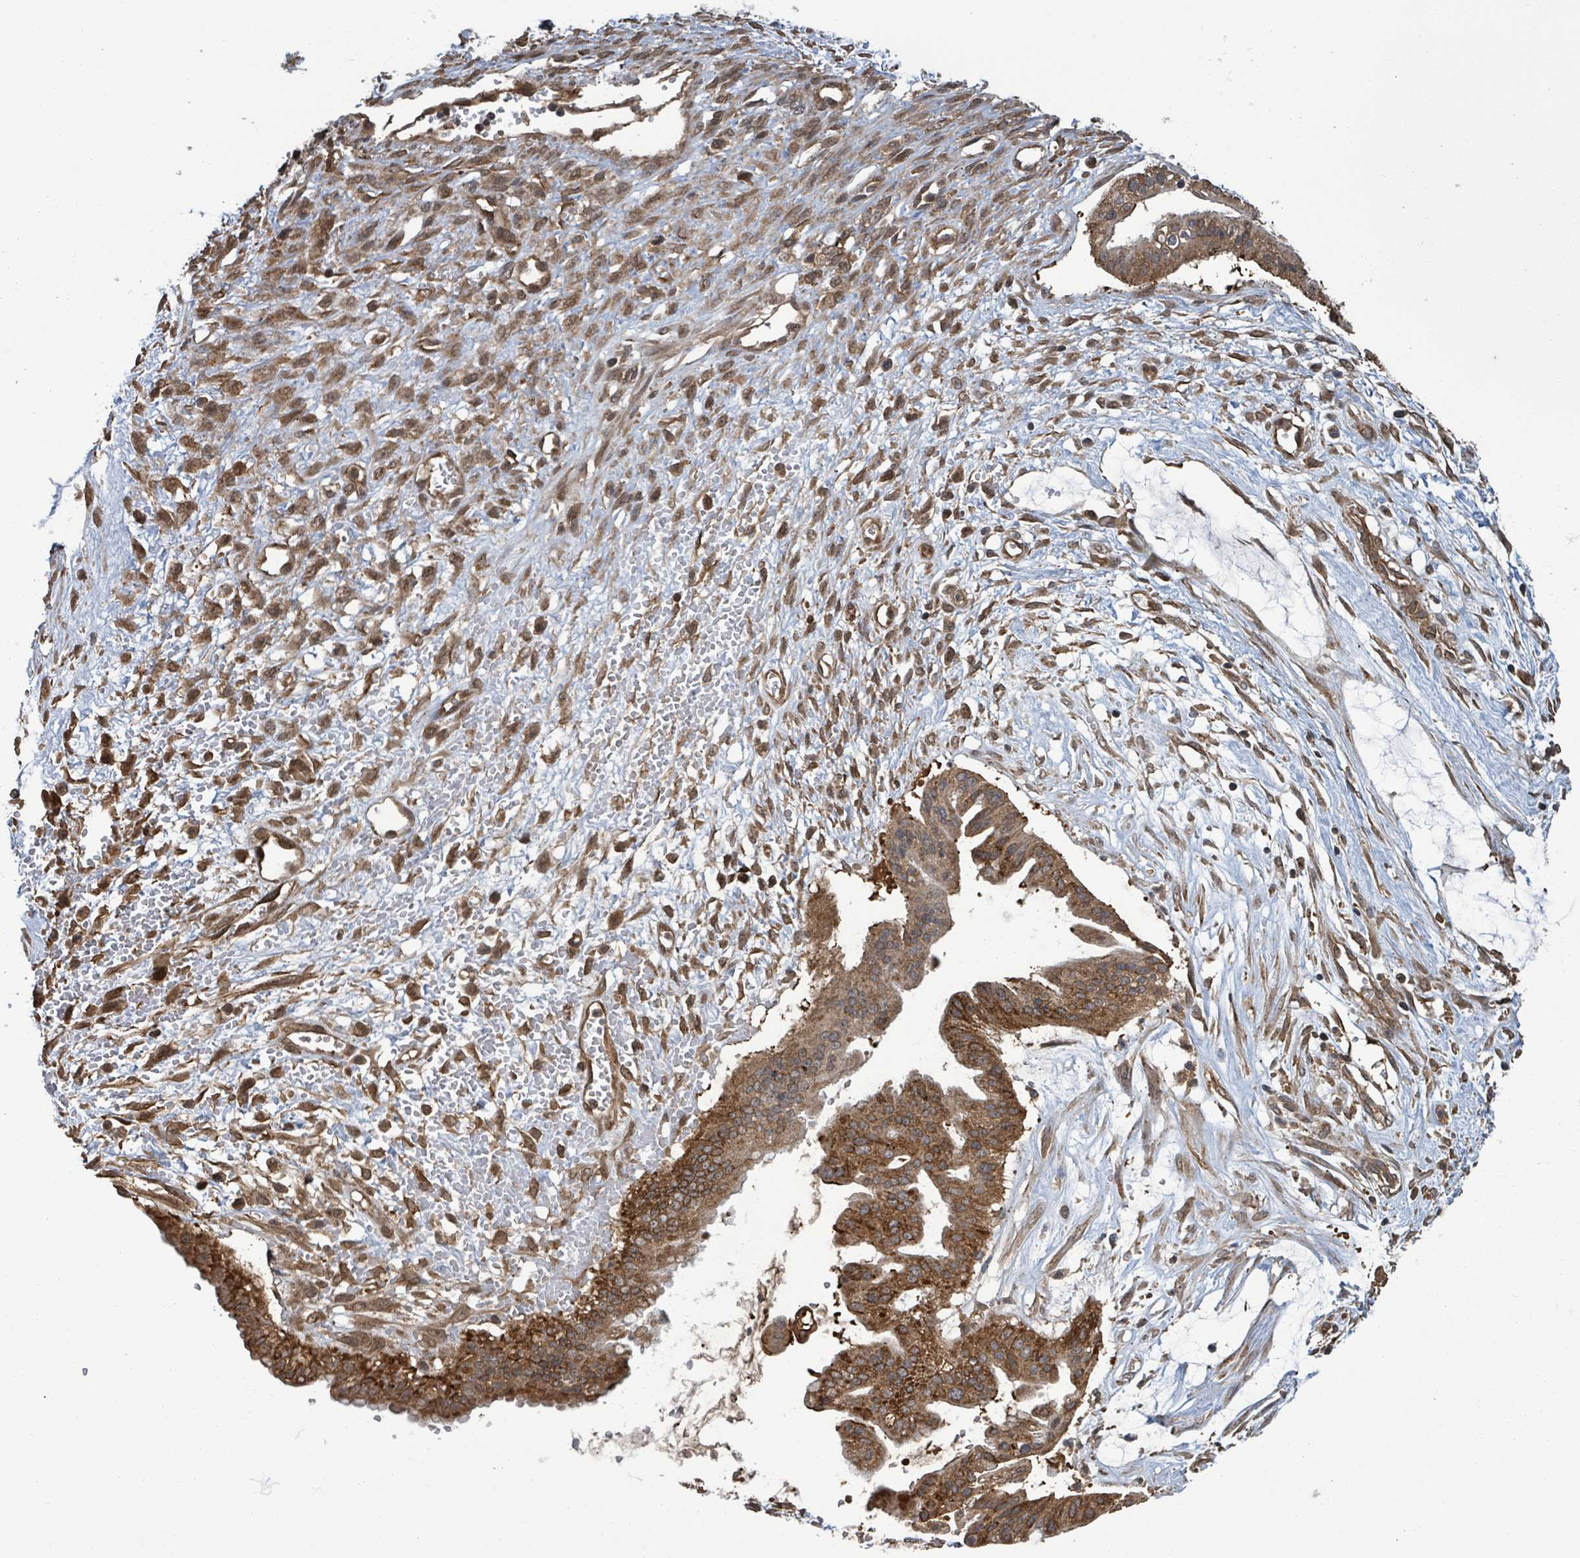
{"staining": {"intensity": "strong", "quantity": ">75%", "location": "cytoplasmic/membranous"}, "tissue": "ovarian cancer", "cell_type": "Tumor cells", "image_type": "cancer", "snomed": [{"axis": "morphology", "description": "Cystadenocarcinoma, mucinous, NOS"}, {"axis": "topography", "description": "Ovary"}], "caption": "A high amount of strong cytoplasmic/membranous staining is identified in approximately >75% of tumor cells in ovarian mucinous cystadenocarcinoma tissue.", "gene": "KLC1", "patient": {"sex": "female", "age": 73}}